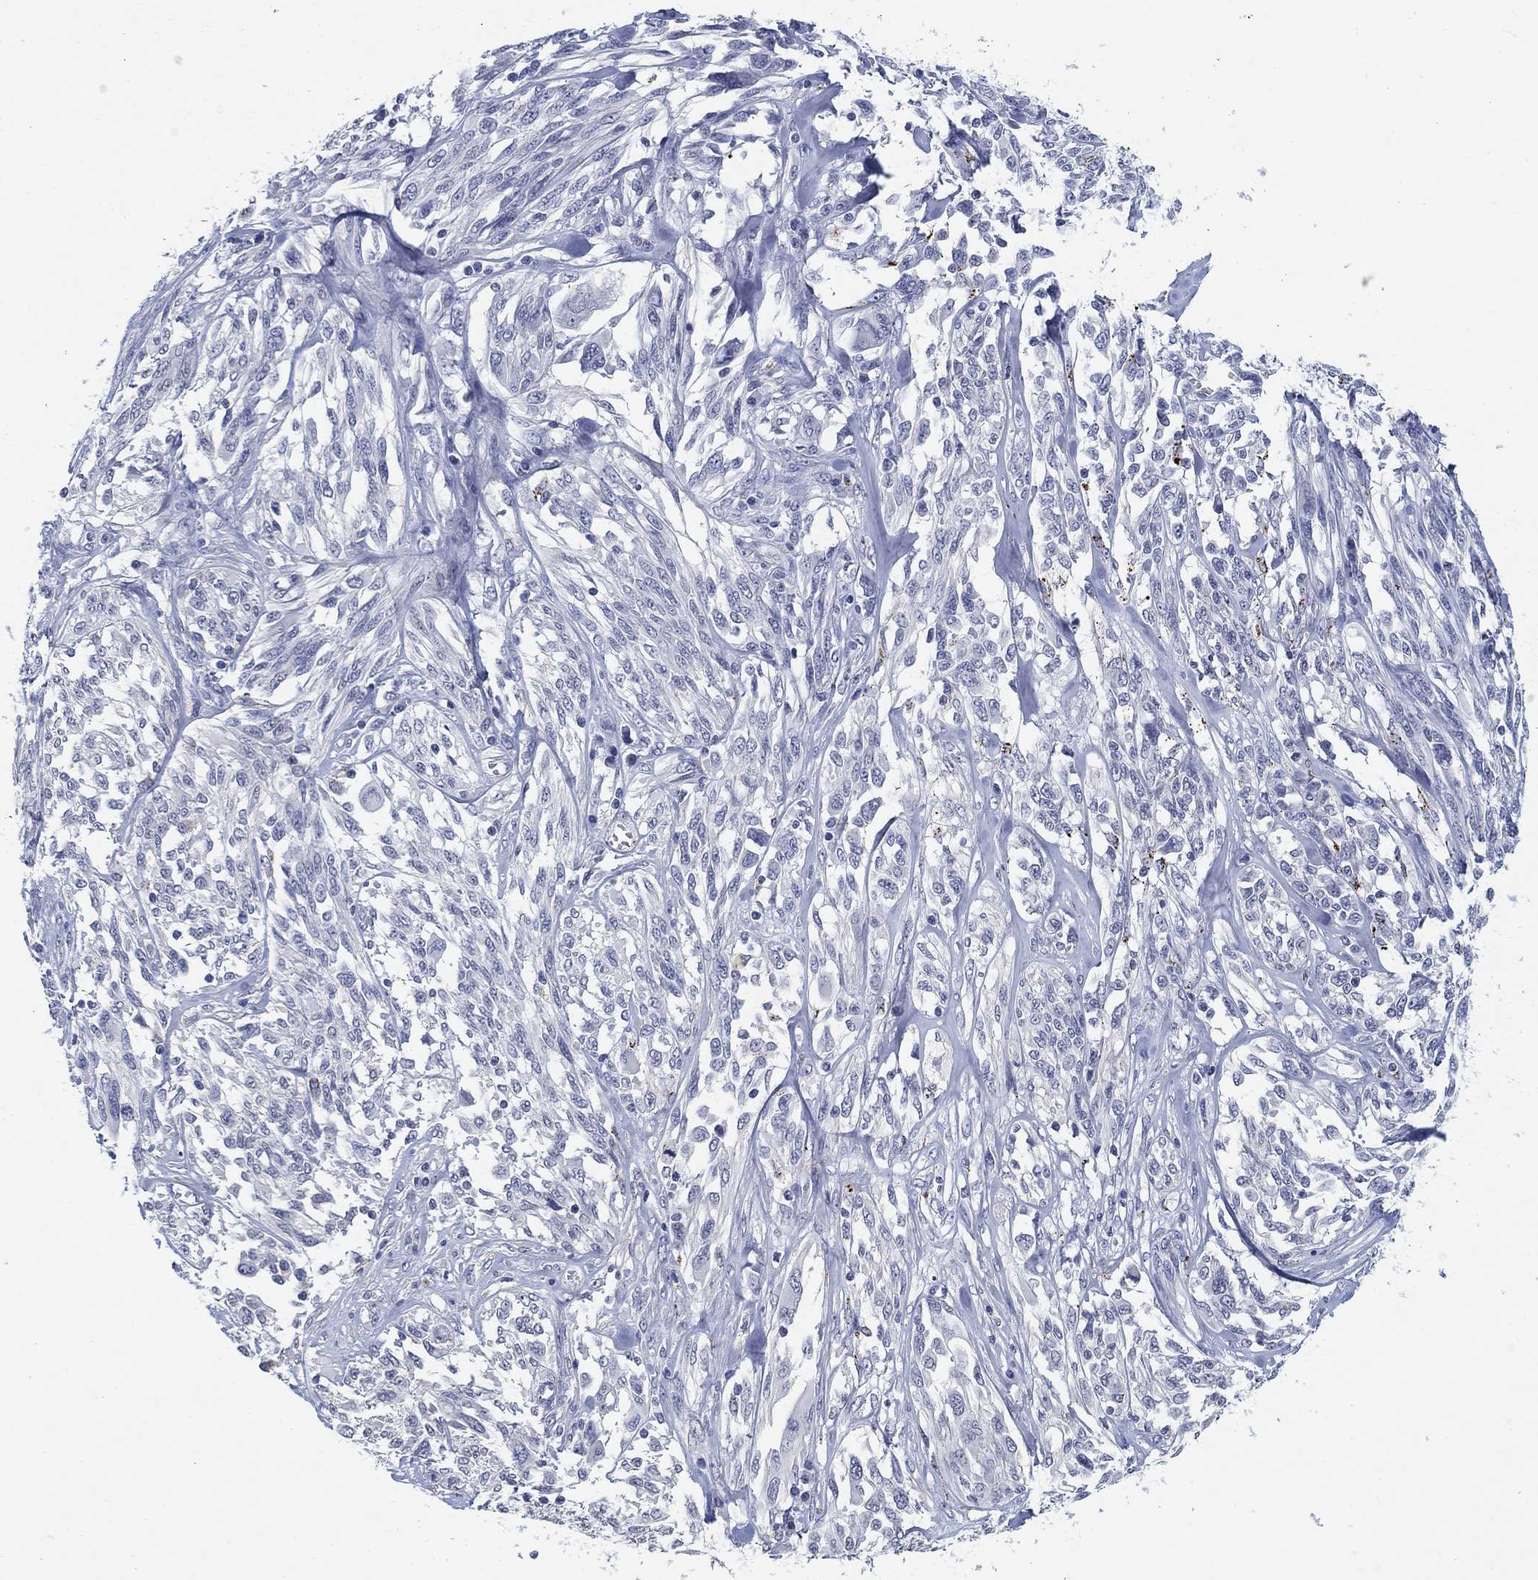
{"staining": {"intensity": "negative", "quantity": "none", "location": "none"}, "tissue": "melanoma", "cell_type": "Tumor cells", "image_type": "cancer", "snomed": [{"axis": "morphology", "description": "Malignant melanoma, NOS"}, {"axis": "topography", "description": "Skin"}], "caption": "Immunohistochemical staining of malignant melanoma demonstrates no significant staining in tumor cells.", "gene": "OTUB2", "patient": {"sex": "female", "age": 91}}